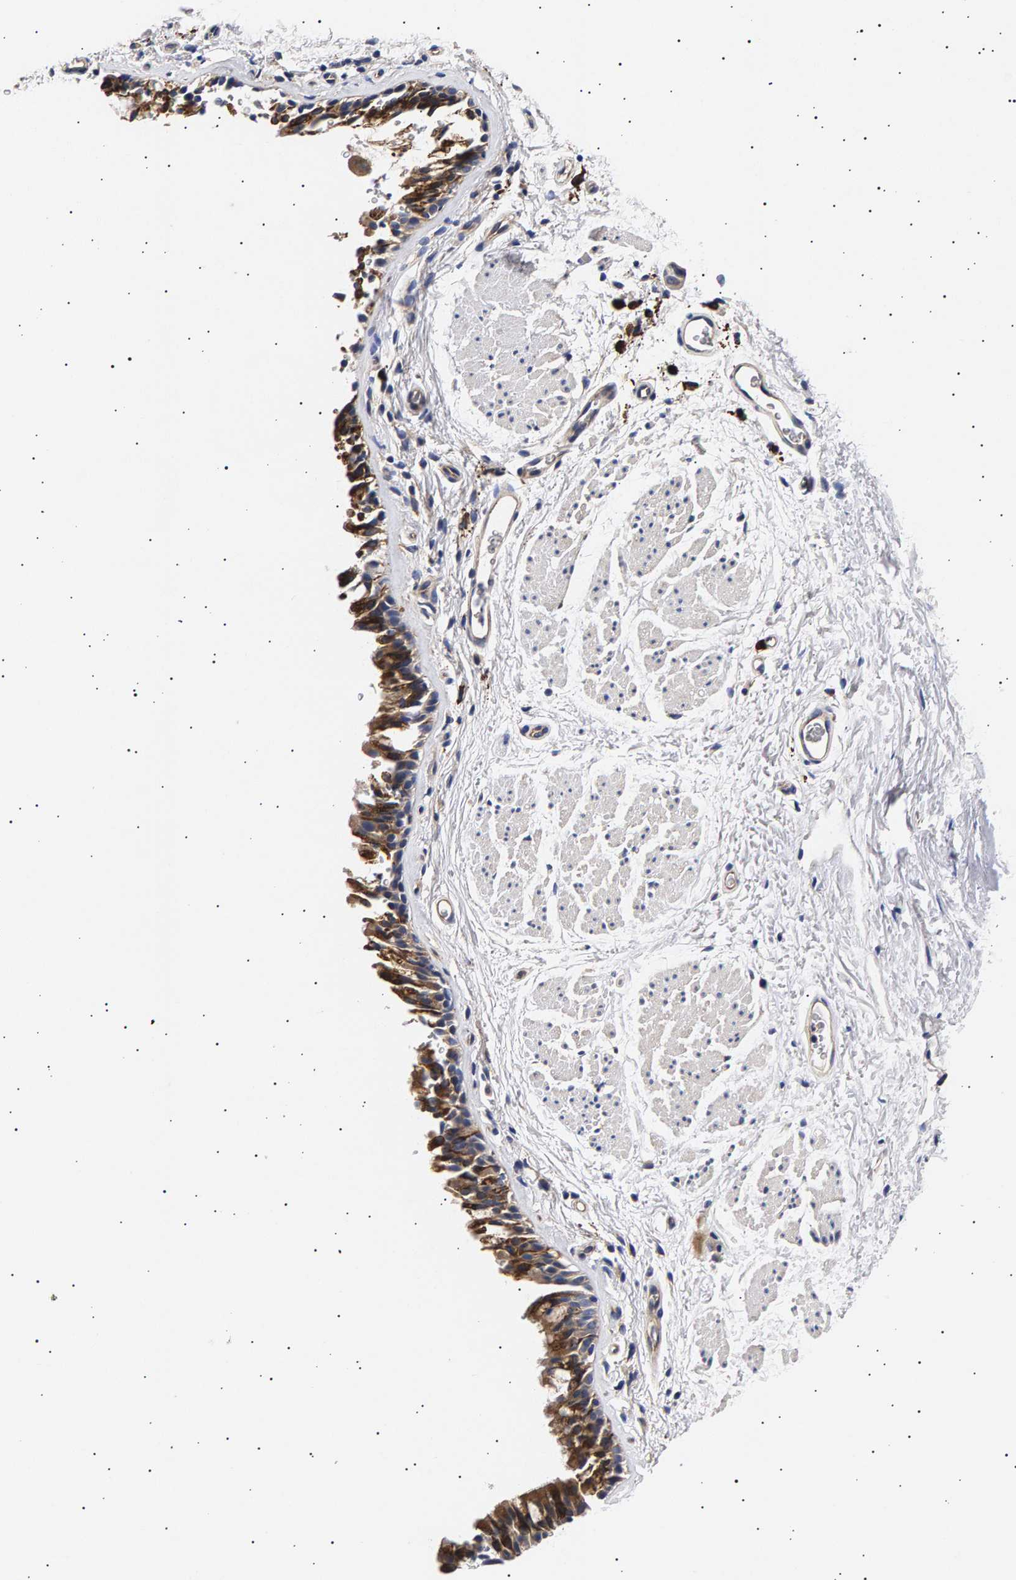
{"staining": {"intensity": "moderate", "quantity": ">75%", "location": "cytoplasmic/membranous"}, "tissue": "bronchus", "cell_type": "Respiratory epithelial cells", "image_type": "normal", "snomed": [{"axis": "morphology", "description": "Normal tissue, NOS"}, {"axis": "topography", "description": "Cartilage tissue"}, {"axis": "topography", "description": "Bronchus"}], "caption": "Immunohistochemical staining of benign human bronchus demonstrates >75% levels of moderate cytoplasmic/membranous protein positivity in about >75% of respiratory epithelial cells. The staining was performed using DAB (3,3'-diaminobenzidine) to visualize the protein expression in brown, while the nuclei were stained in blue with hematoxylin (Magnification: 20x).", "gene": "ANKRD40", "patient": {"sex": "female", "age": 53}}